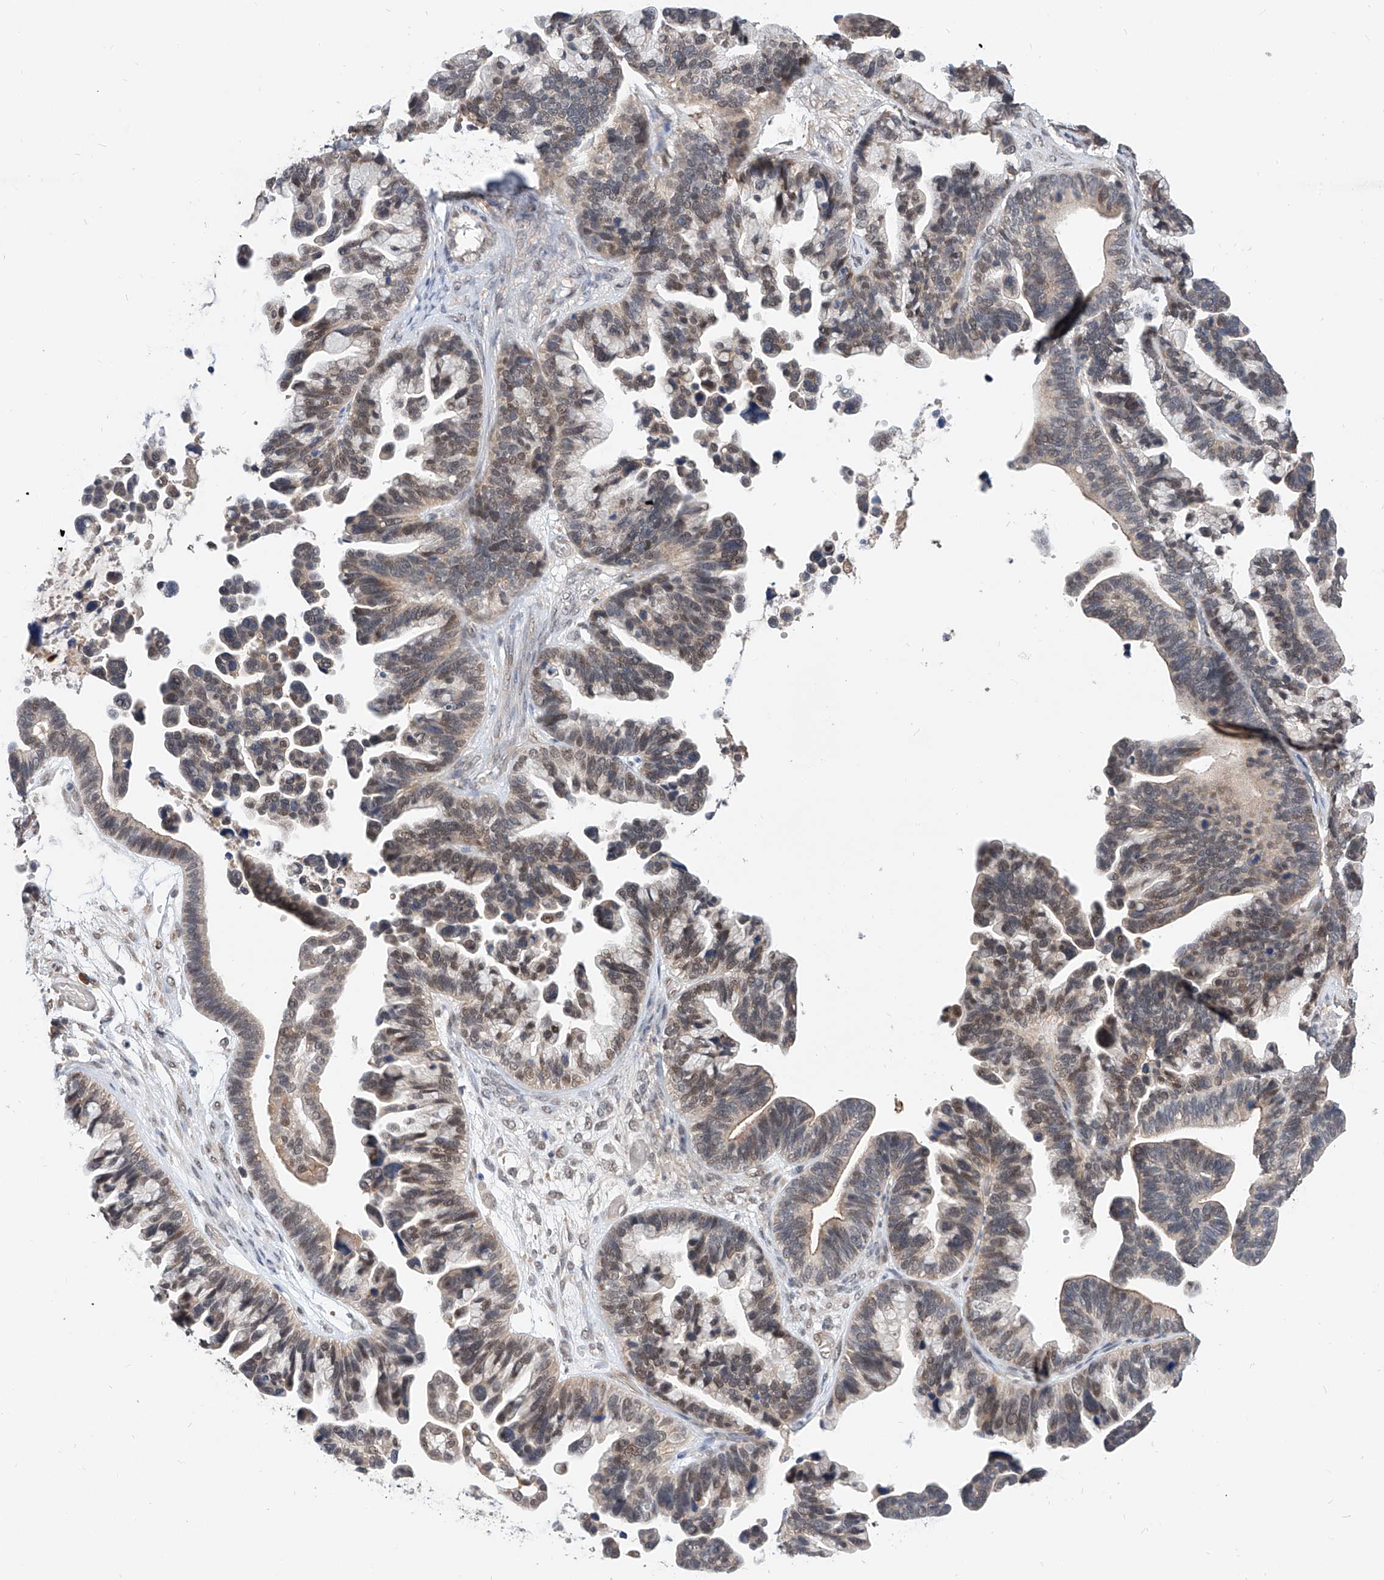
{"staining": {"intensity": "weak", "quantity": "<25%", "location": "nuclear"}, "tissue": "ovarian cancer", "cell_type": "Tumor cells", "image_type": "cancer", "snomed": [{"axis": "morphology", "description": "Cystadenocarcinoma, serous, NOS"}, {"axis": "topography", "description": "Ovary"}], "caption": "There is no significant expression in tumor cells of ovarian serous cystadenocarcinoma.", "gene": "CARMIL3", "patient": {"sex": "female", "age": 56}}